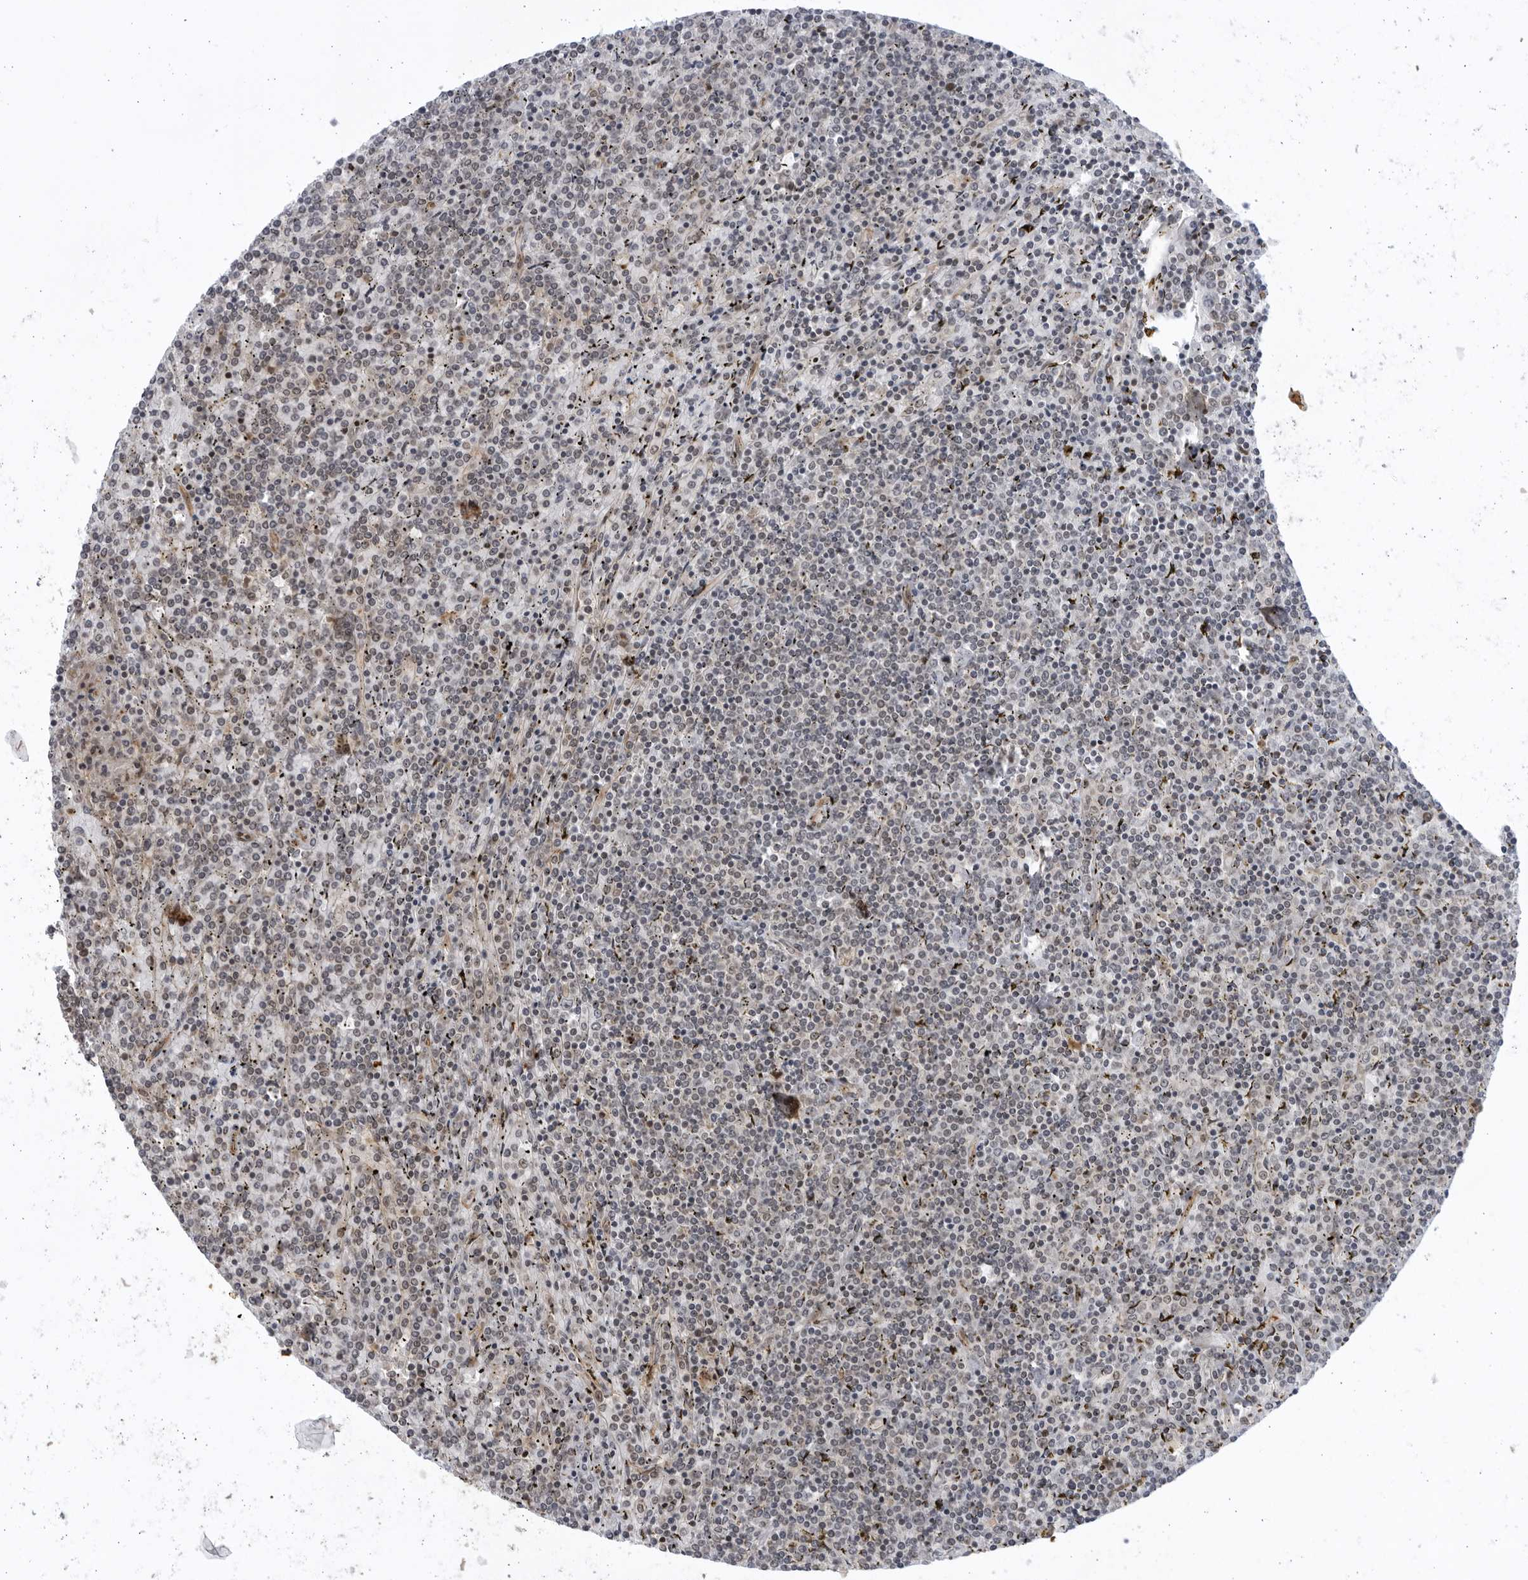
{"staining": {"intensity": "weak", "quantity": "<25%", "location": "nuclear"}, "tissue": "lymphoma", "cell_type": "Tumor cells", "image_type": "cancer", "snomed": [{"axis": "morphology", "description": "Malignant lymphoma, non-Hodgkin's type, Low grade"}, {"axis": "topography", "description": "Spleen"}], "caption": "This image is of low-grade malignant lymphoma, non-Hodgkin's type stained with IHC to label a protein in brown with the nuclei are counter-stained blue. There is no positivity in tumor cells. Nuclei are stained in blue.", "gene": "ITGB3BP", "patient": {"sex": "female", "age": 19}}